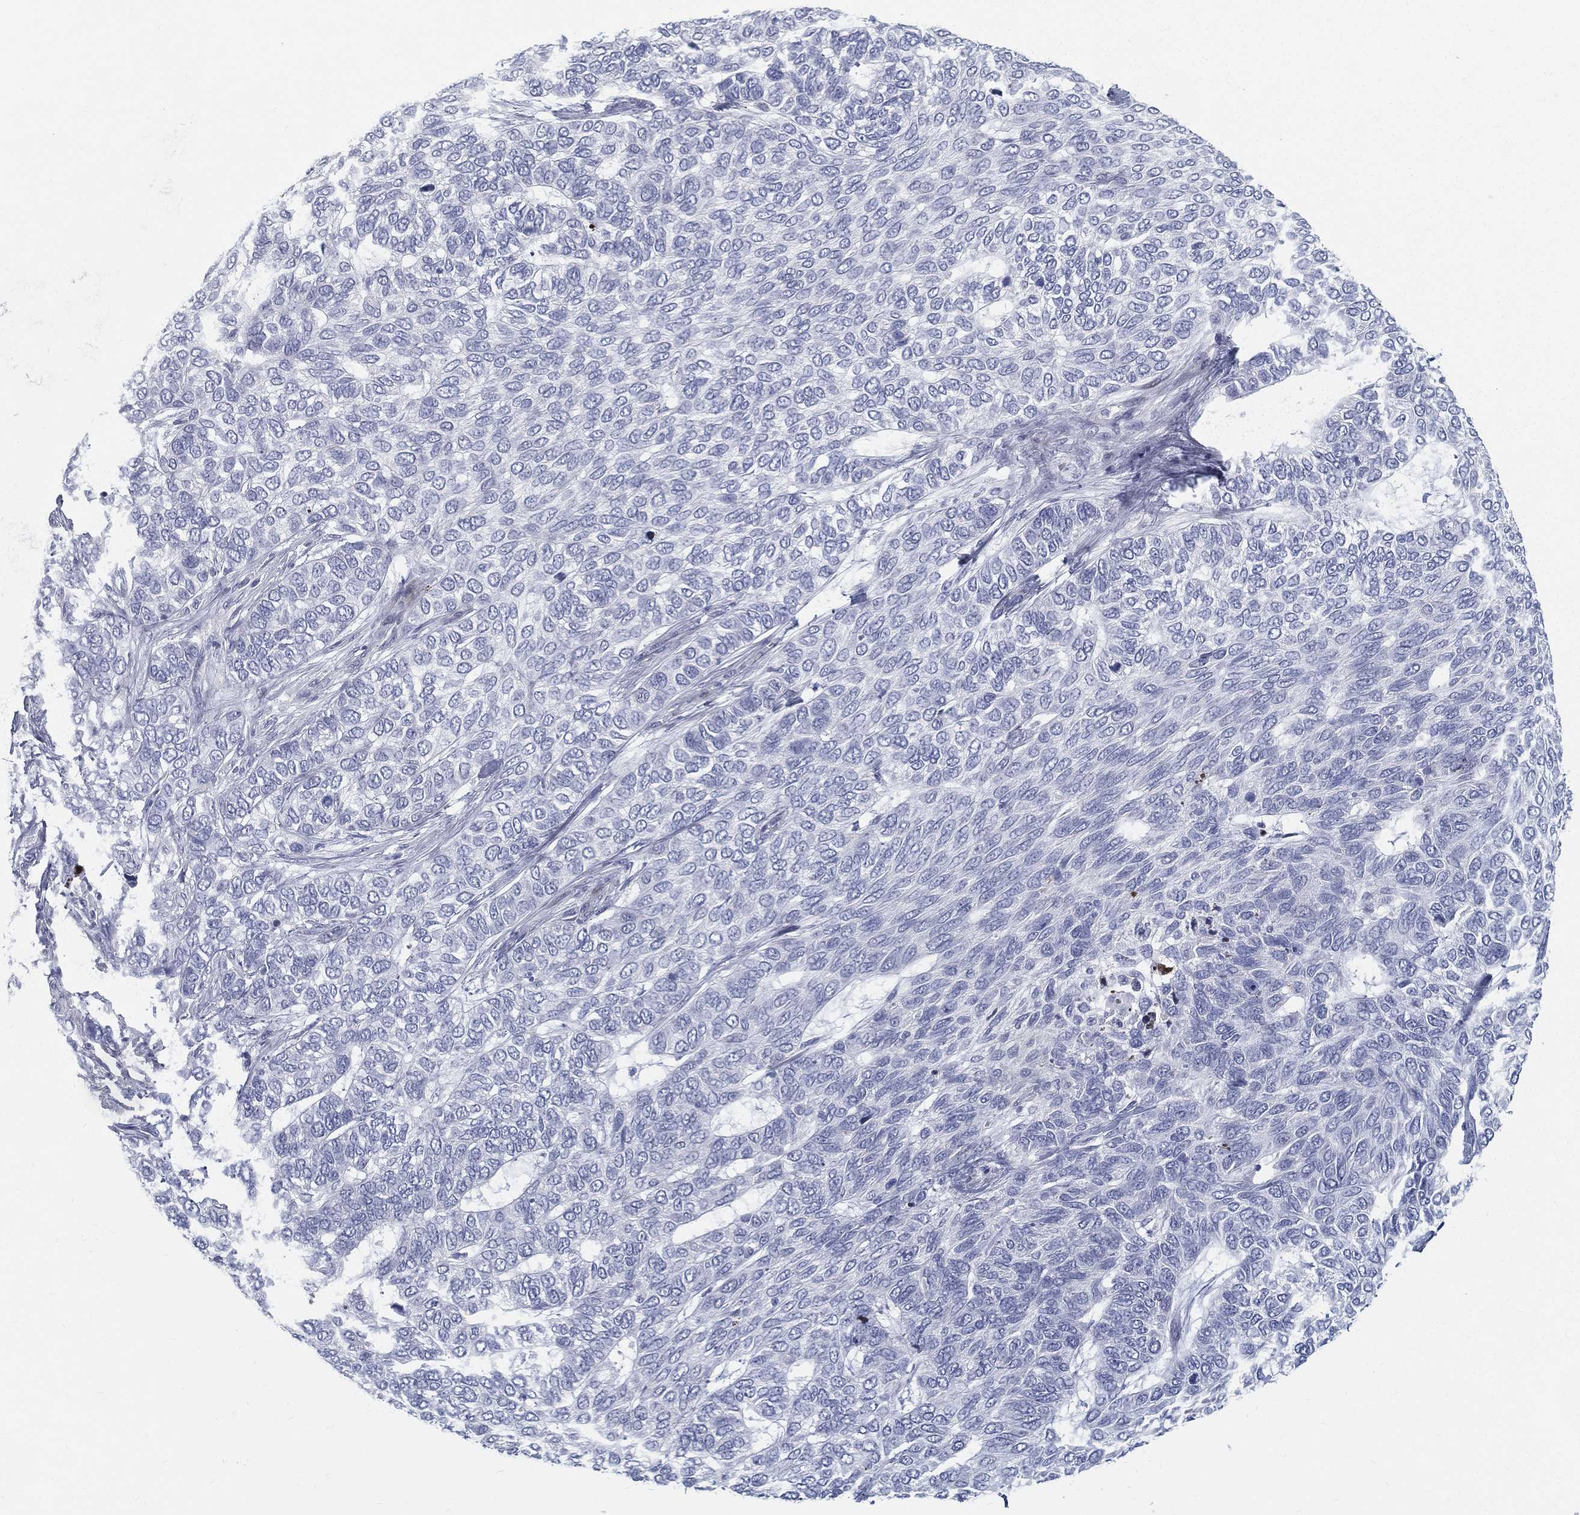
{"staining": {"intensity": "negative", "quantity": "none", "location": "none"}, "tissue": "skin cancer", "cell_type": "Tumor cells", "image_type": "cancer", "snomed": [{"axis": "morphology", "description": "Basal cell carcinoma"}, {"axis": "topography", "description": "Skin"}], "caption": "Immunohistochemistry (IHC) of human basal cell carcinoma (skin) shows no positivity in tumor cells. (DAB (3,3'-diaminobenzidine) IHC visualized using brightfield microscopy, high magnification).", "gene": "SPPL2C", "patient": {"sex": "female", "age": 65}}